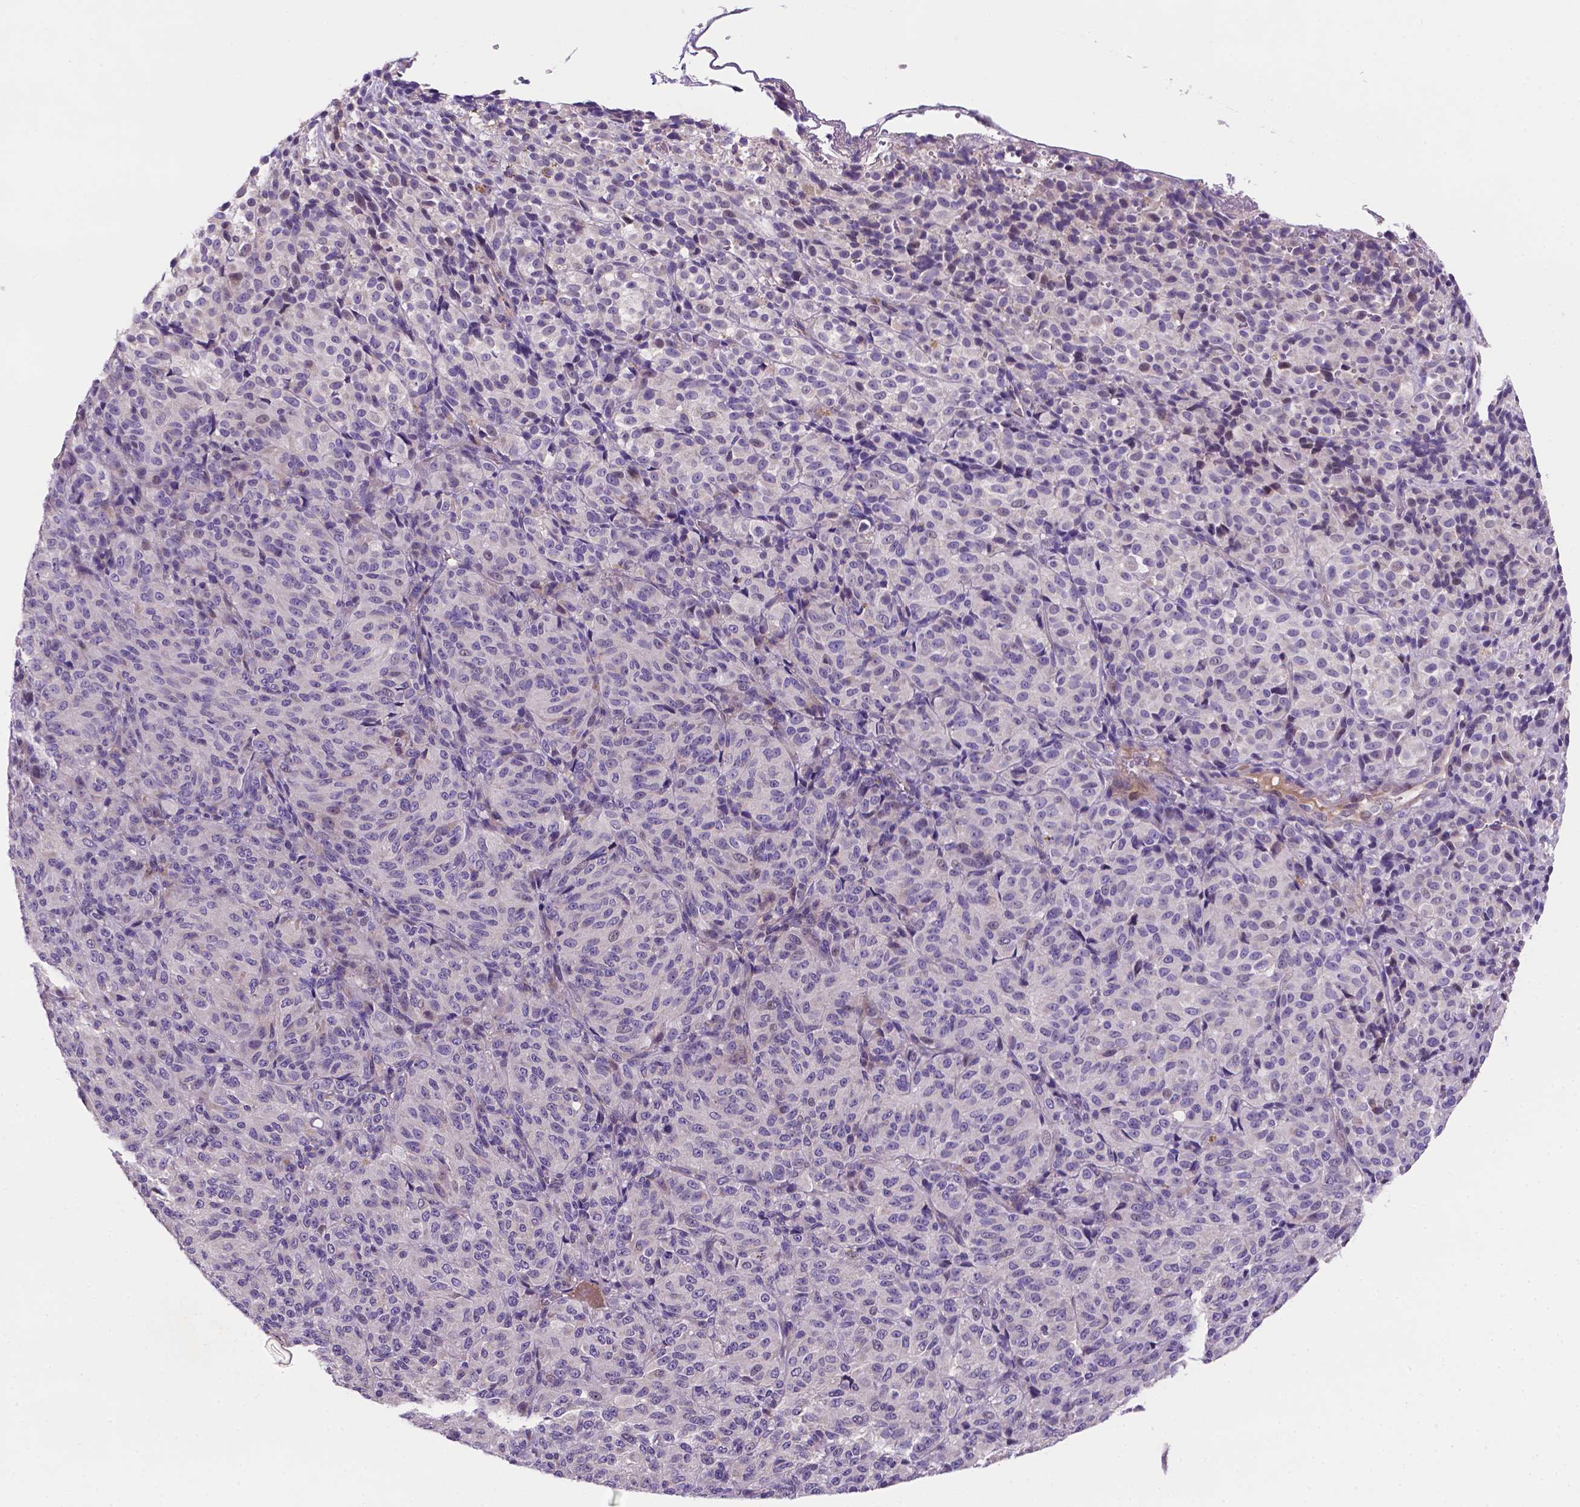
{"staining": {"intensity": "negative", "quantity": "none", "location": "none"}, "tissue": "melanoma", "cell_type": "Tumor cells", "image_type": "cancer", "snomed": [{"axis": "morphology", "description": "Malignant melanoma, Metastatic site"}, {"axis": "topography", "description": "Brain"}], "caption": "Immunohistochemistry photomicrograph of neoplastic tissue: human malignant melanoma (metastatic site) stained with DAB (3,3'-diaminobenzidine) demonstrates no significant protein expression in tumor cells.", "gene": "TM4SF20", "patient": {"sex": "female", "age": 56}}